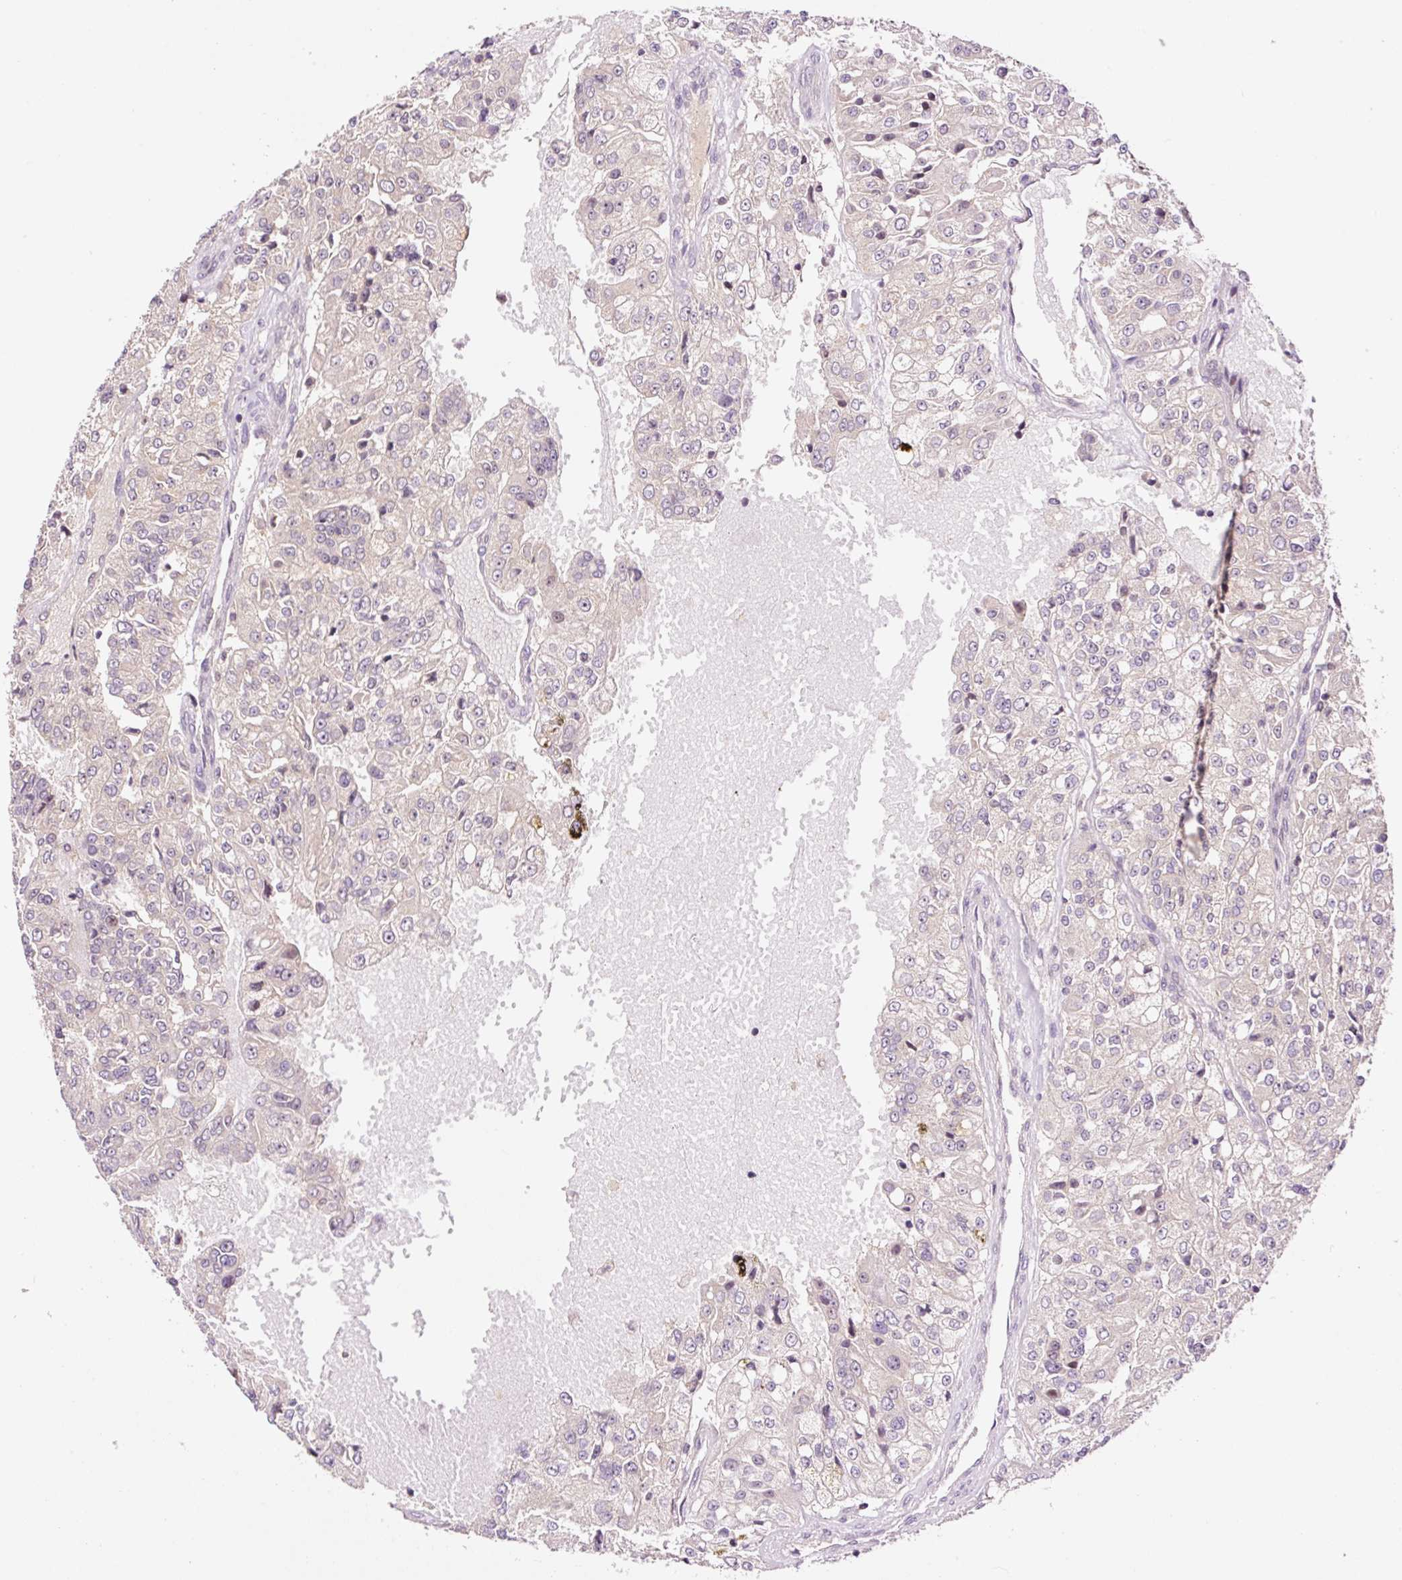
{"staining": {"intensity": "negative", "quantity": "none", "location": "none"}, "tissue": "renal cancer", "cell_type": "Tumor cells", "image_type": "cancer", "snomed": [{"axis": "morphology", "description": "Adenocarcinoma, NOS"}, {"axis": "topography", "description": "Kidney"}], "caption": "A high-resolution image shows immunohistochemistry (IHC) staining of renal adenocarcinoma, which exhibits no significant expression in tumor cells.", "gene": "DPPA4", "patient": {"sex": "female", "age": 63}}